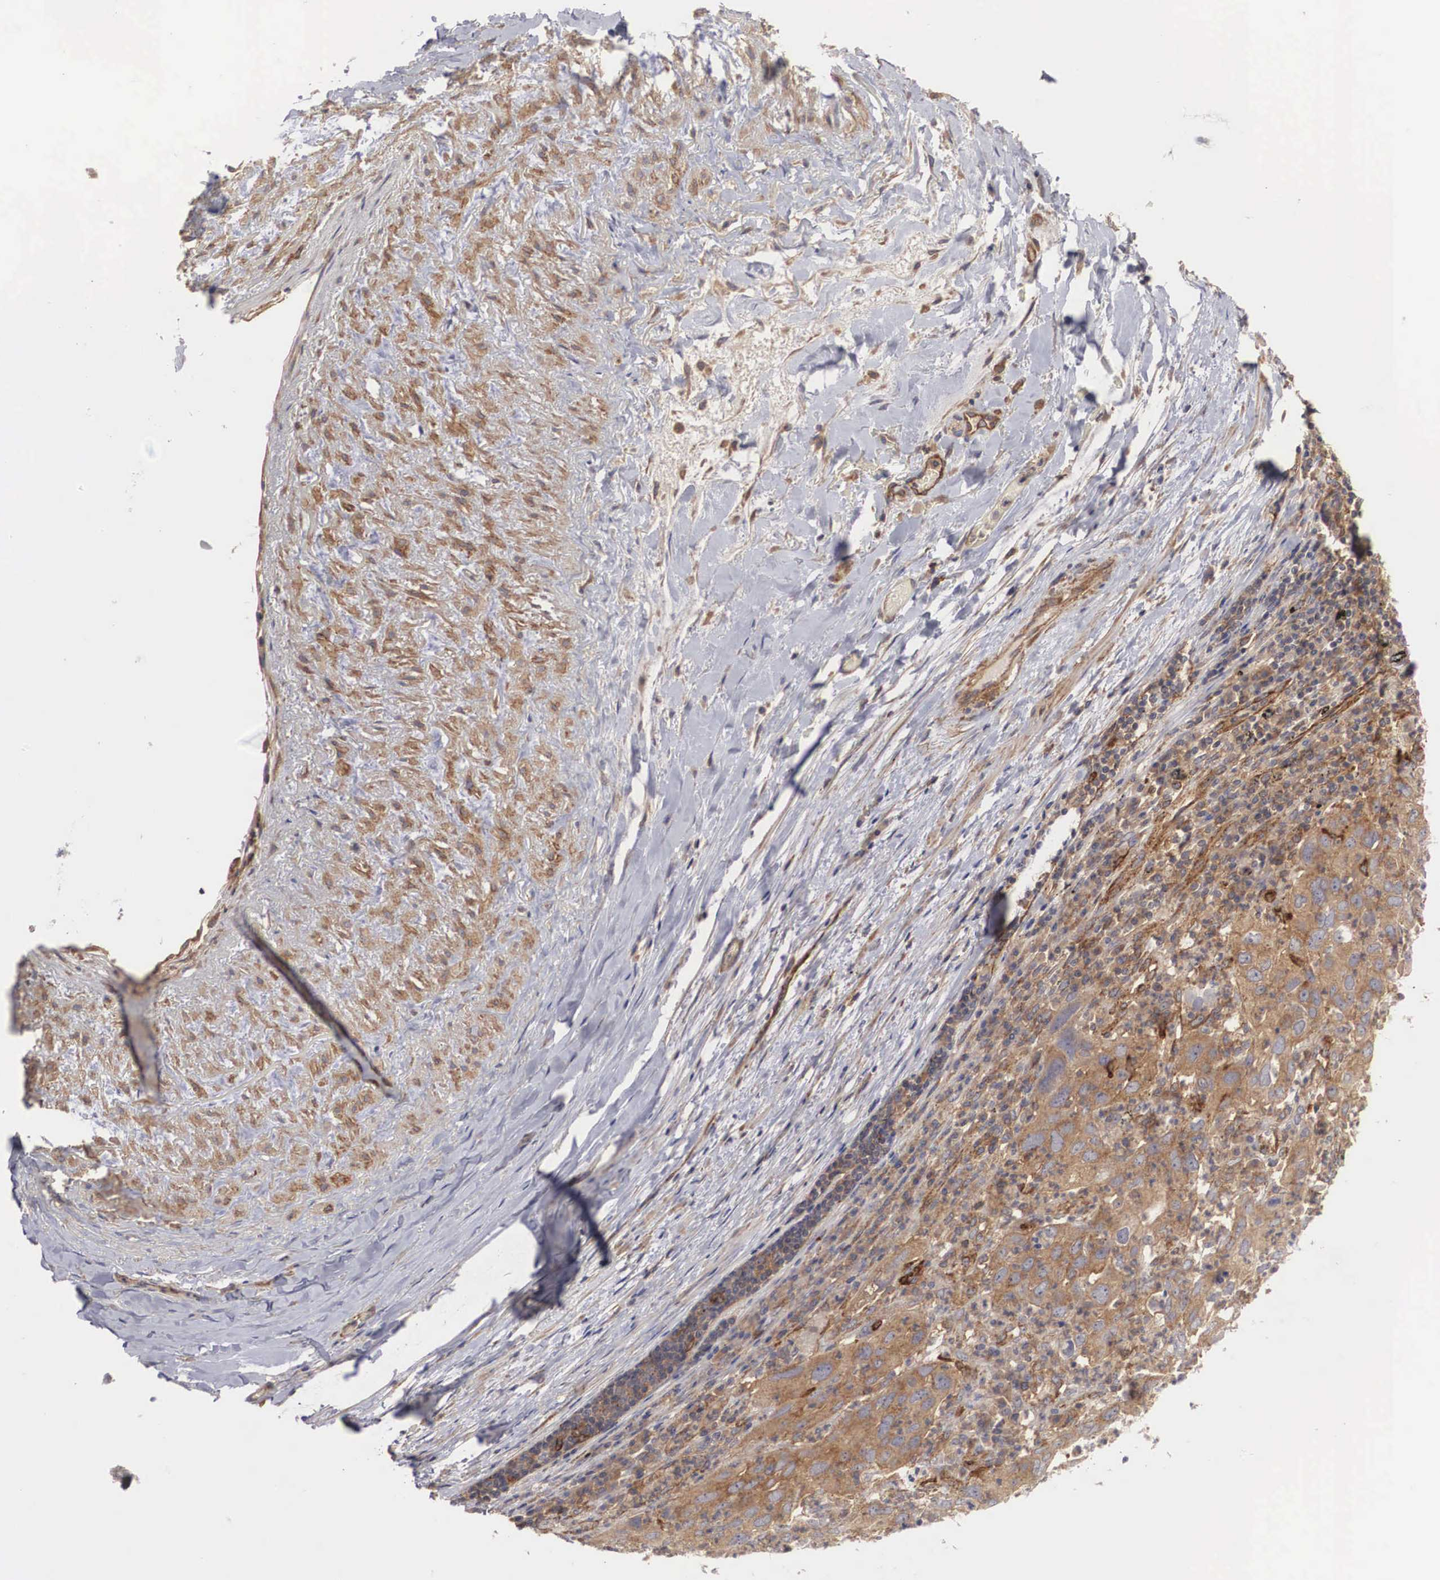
{"staining": {"intensity": "weak", "quantity": ">75%", "location": "cytoplasmic/membranous"}, "tissue": "lung cancer", "cell_type": "Tumor cells", "image_type": "cancer", "snomed": [{"axis": "morphology", "description": "Adenocarcinoma, NOS"}, {"axis": "topography", "description": "Lung"}], "caption": "An image of human lung cancer (adenocarcinoma) stained for a protein shows weak cytoplasmic/membranous brown staining in tumor cells.", "gene": "ARMCX4", "patient": {"sex": "male", "age": 48}}